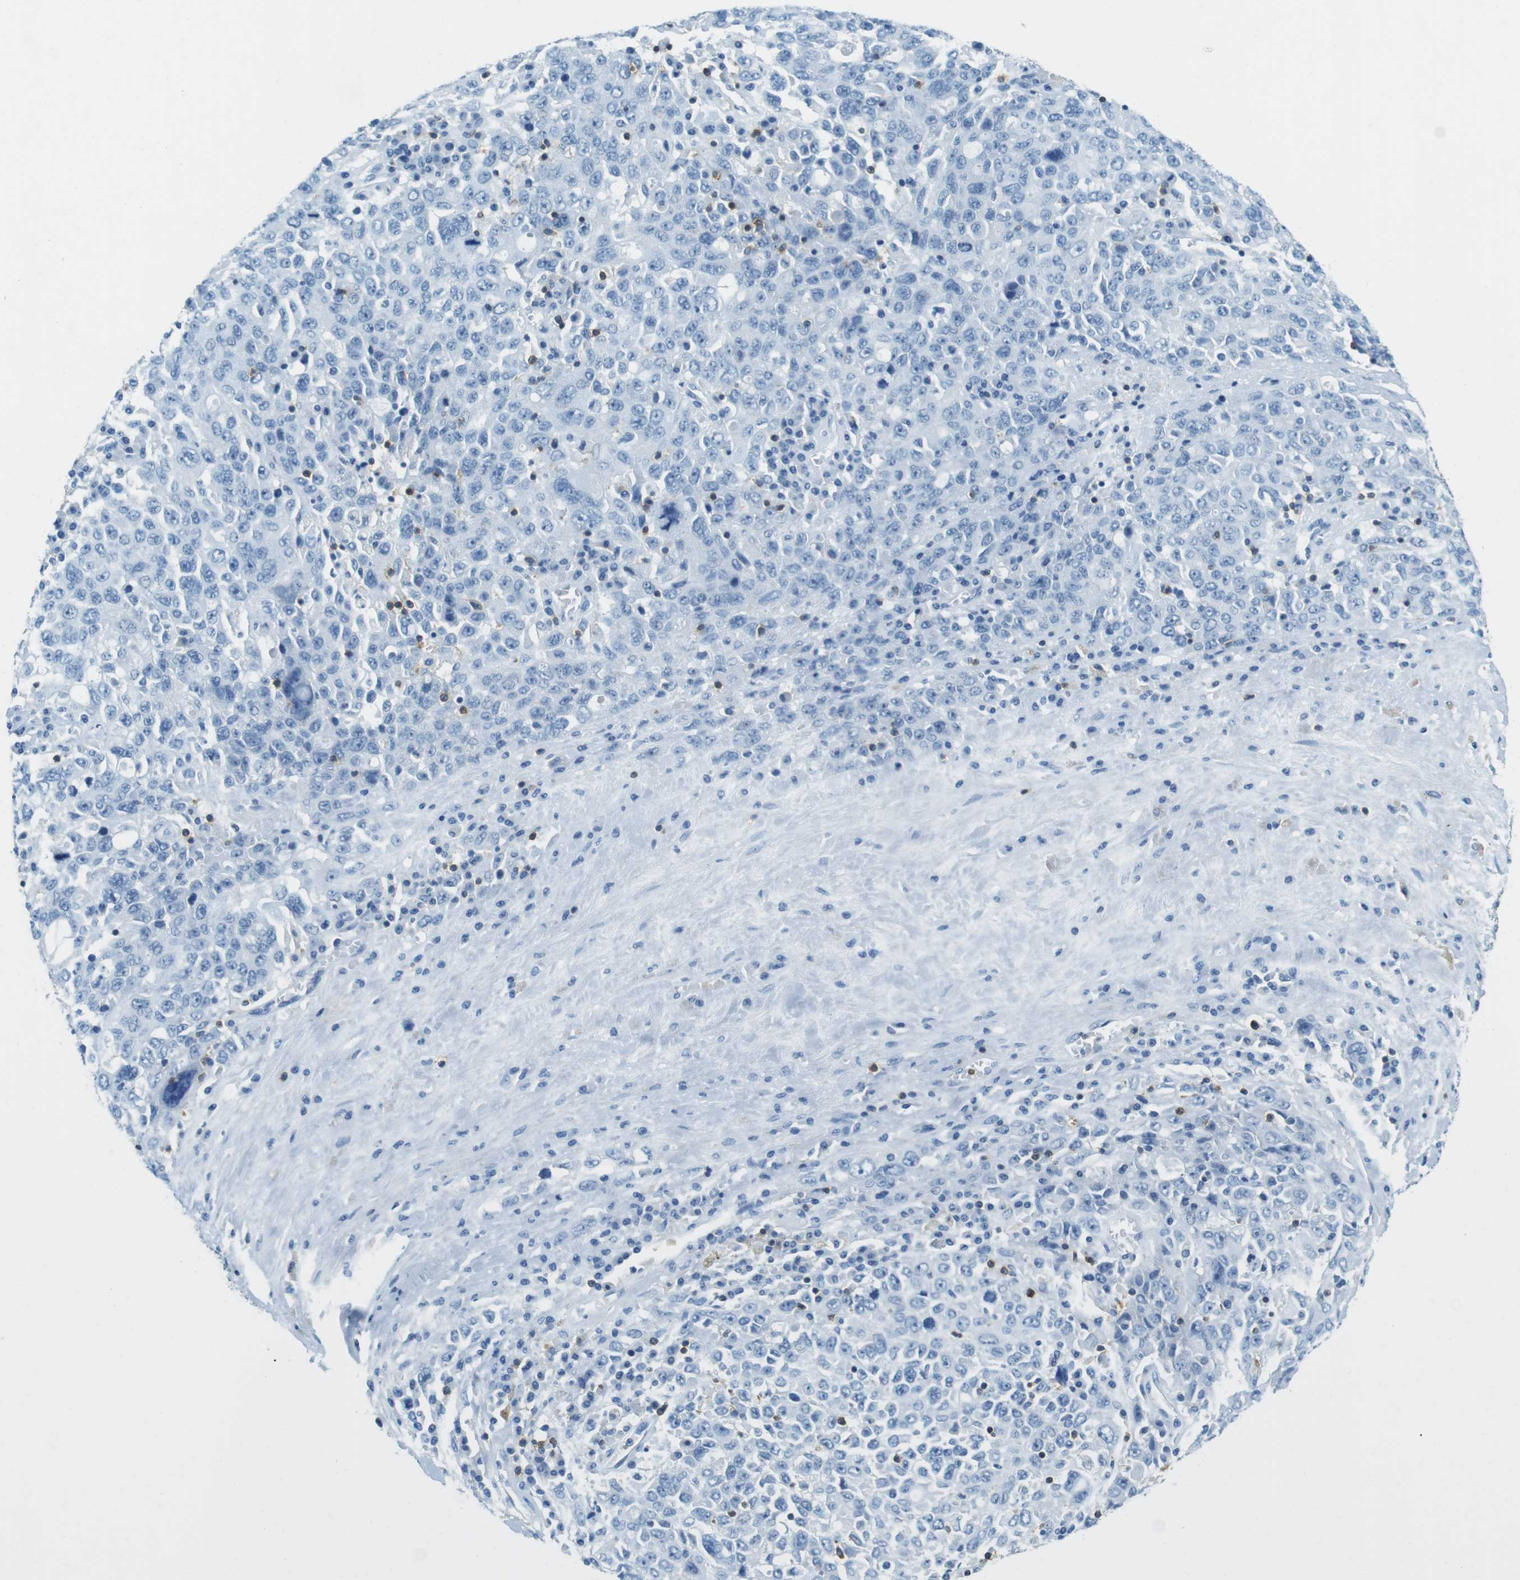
{"staining": {"intensity": "negative", "quantity": "none", "location": "none"}, "tissue": "ovarian cancer", "cell_type": "Tumor cells", "image_type": "cancer", "snomed": [{"axis": "morphology", "description": "Carcinoma, endometroid"}, {"axis": "topography", "description": "Ovary"}], "caption": "Immunohistochemical staining of human ovarian endometroid carcinoma demonstrates no significant staining in tumor cells.", "gene": "LAT", "patient": {"sex": "female", "age": 62}}